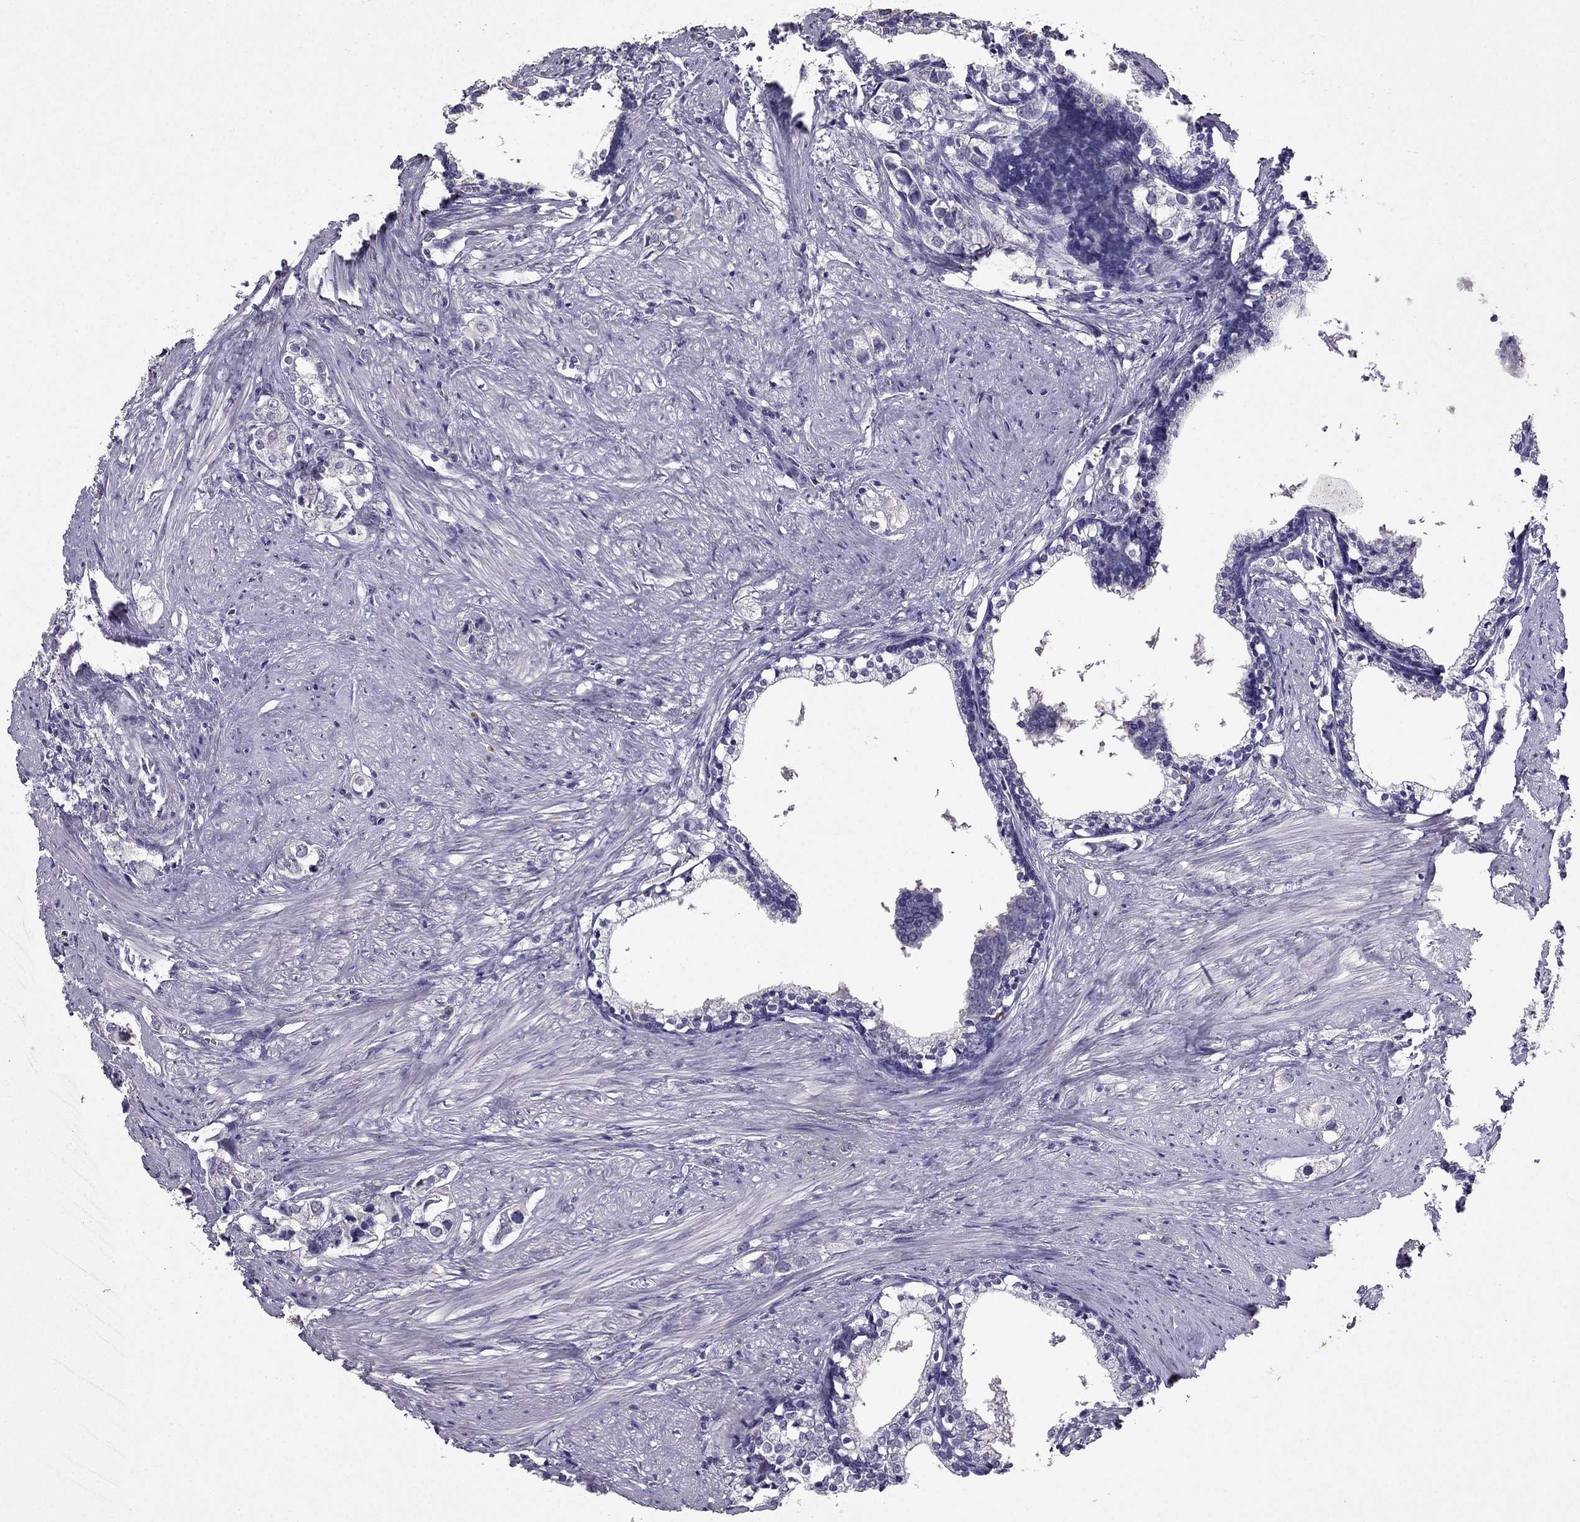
{"staining": {"intensity": "negative", "quantity": "none", "location": "none"}, "tissue": "prostate cancer", "cell_type": "Tumor cells", "image_type": "cancer", "snomed": [{"axis": "morphology", "description": "Adenocarcinoma, NOS"}, {"axis": "topography", "description": "Prostate and seminal vesicle, NOS"}], "caption": "There is no significant expression in tumor cells of prostate adenocarcinoma. (DAB immunohistochemistry (IHC) visualized using brightfield microscopy, high magnification).", "gene": "RFLNB", "patient": {"sex": "male", "age": 63}}